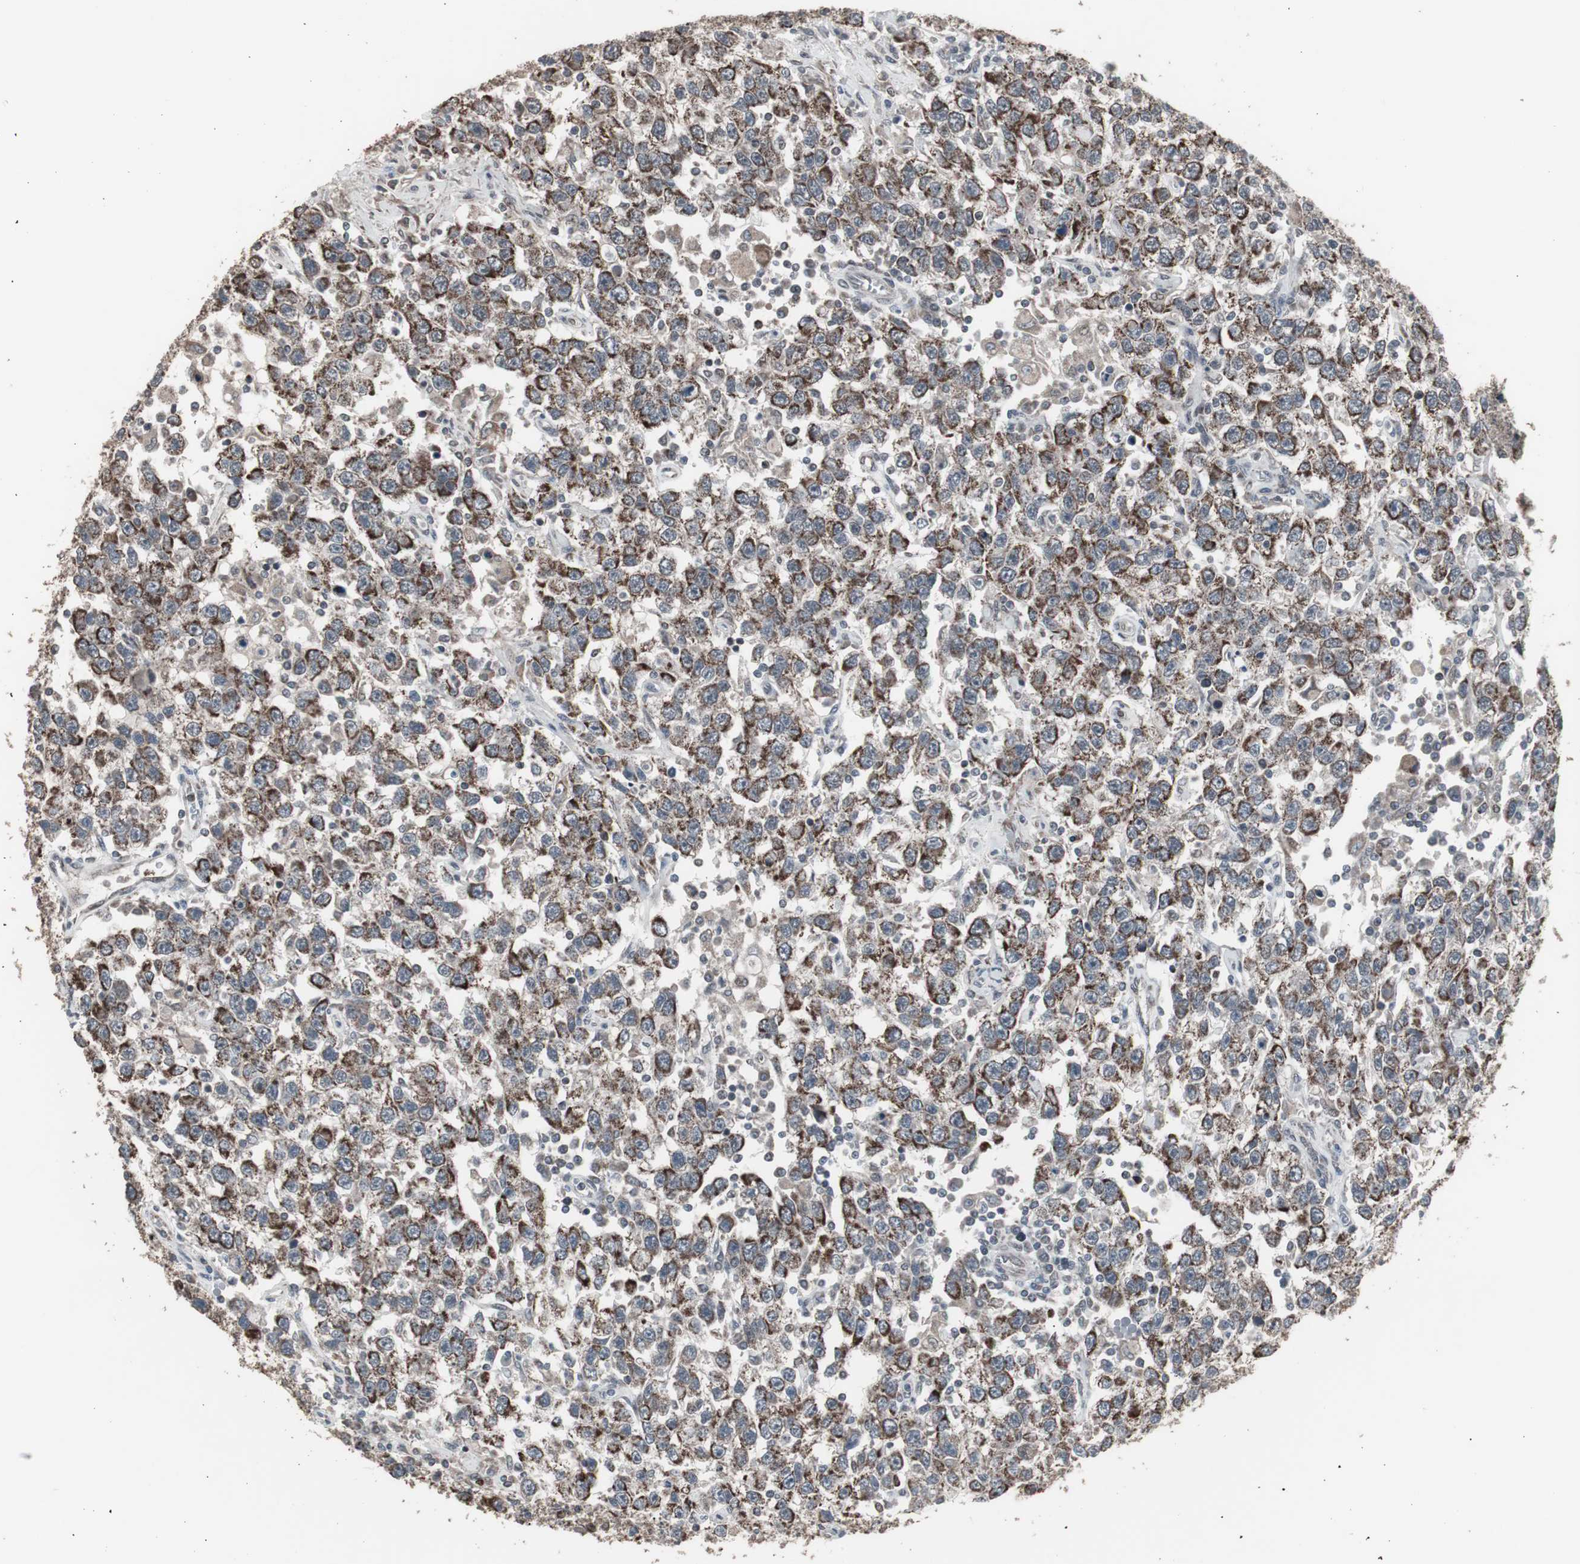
{"staining": {"intensity": "moderate", "quantity": ">75%", "location": "cytoplasmic/membranous"}, "tissue": "testis cancer", "cell_type": "Tumor cells", "image_type": "cancer", "snomed": [{"axis": "morphology", "description": "Seminoma, NOS"}, {"axis": "topography", "description": "Testis"}], "caption": "This histopathology image displays seminoma (testis) stained with IHC to label a protein in brown. The cytoplasmic/membranous of tumor cells show moderate positivity for the protein. Nuclei are counter-stained blue.", "gene": "RXRA", "patient": {"sex": "male", "age": 41}}